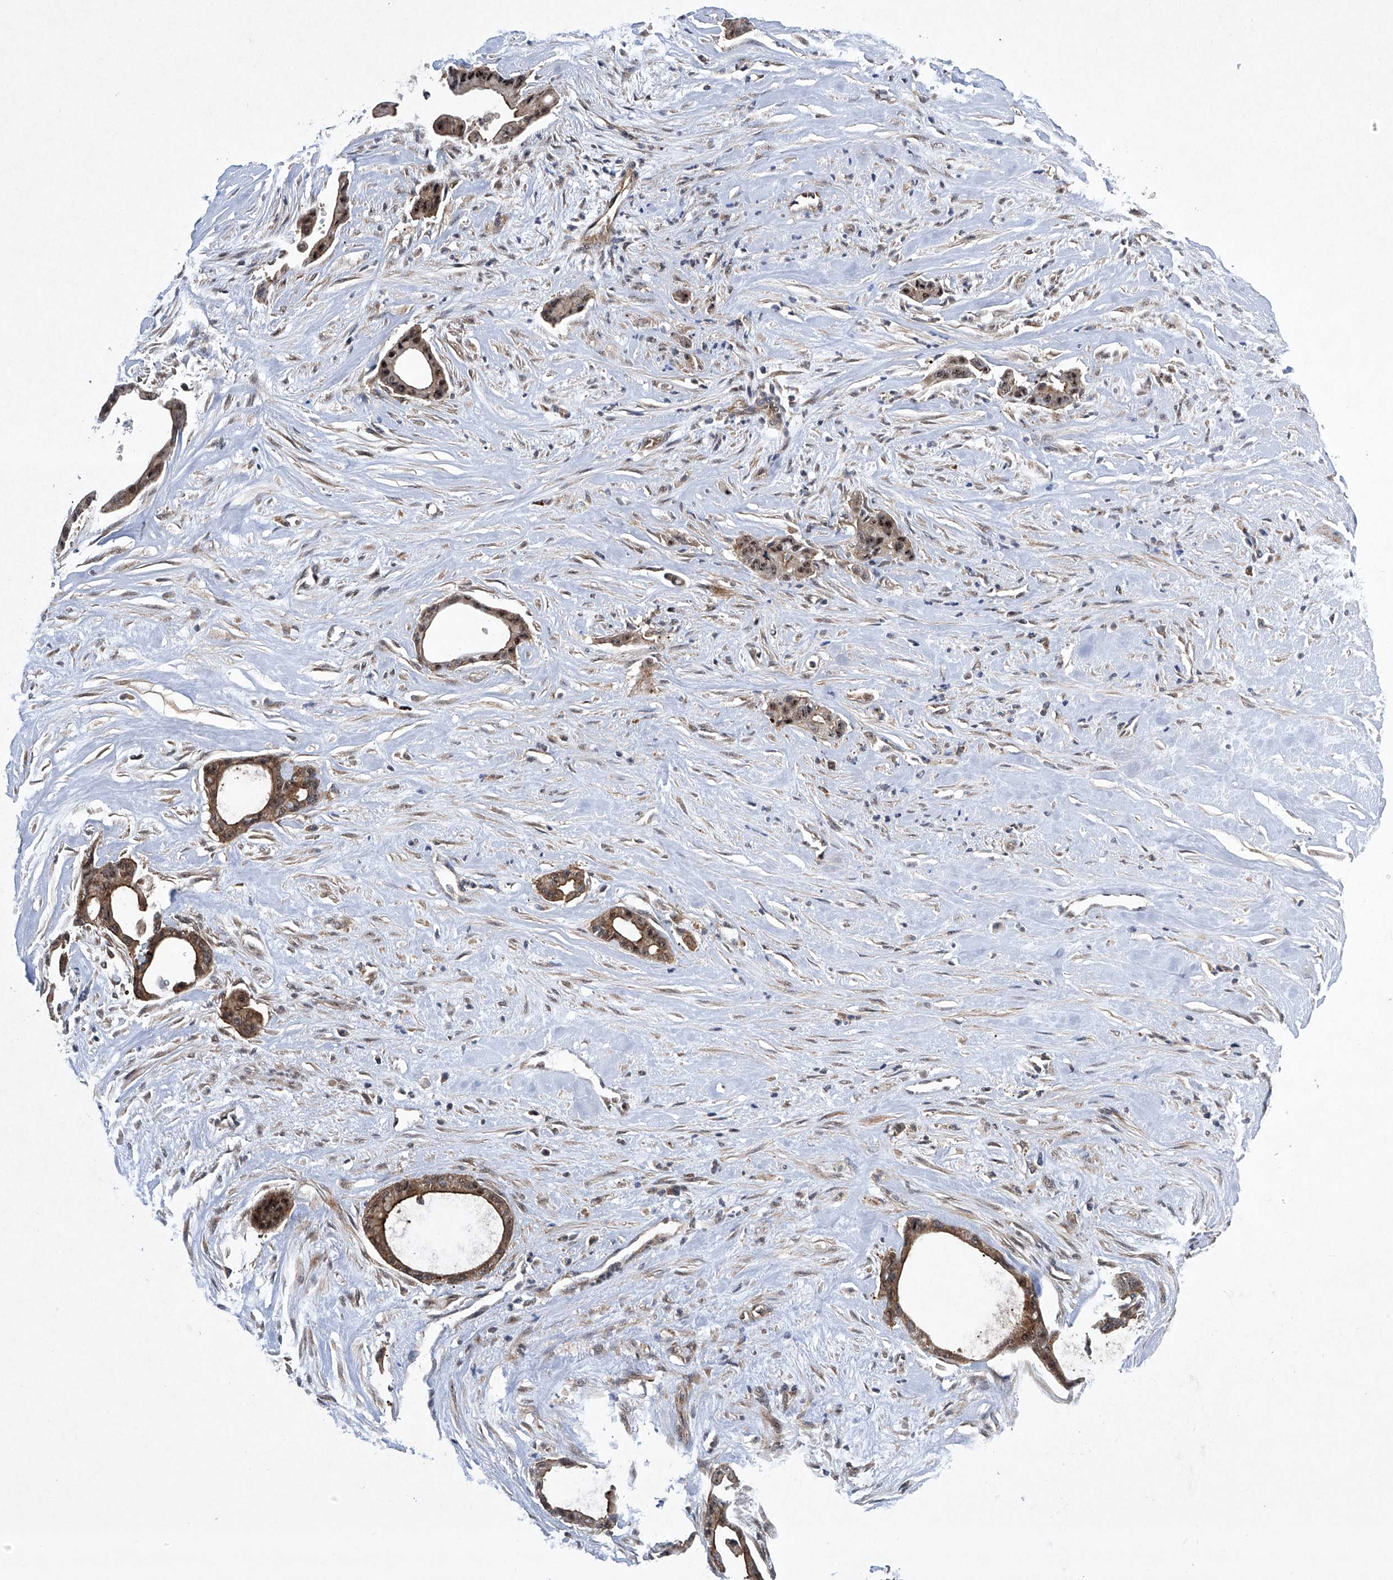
{"staining": {"intensity": "moderate", "quantity": ">75%", "location": "cytoplasmic/membranous,nuclear"}, "tissue": "liver cancer", "cell_type": "Tumor cells", "image_type": "cancer", "snomed": [{"axis": "morphology", "description": "Cholangiocarcinoma"}, {"axis": "topography", "description": "Liver"}], "caption": "Cholangiocarcinoma (liver) stained with DAB (3,3'-diaminobenzidine) IHC shows medium levels of moderate cytoplasmic/membranous and nuclear expression in about >75% of tumor cells.", "gene": "CISH", "patient": {"sex": "female", "age": 55}}